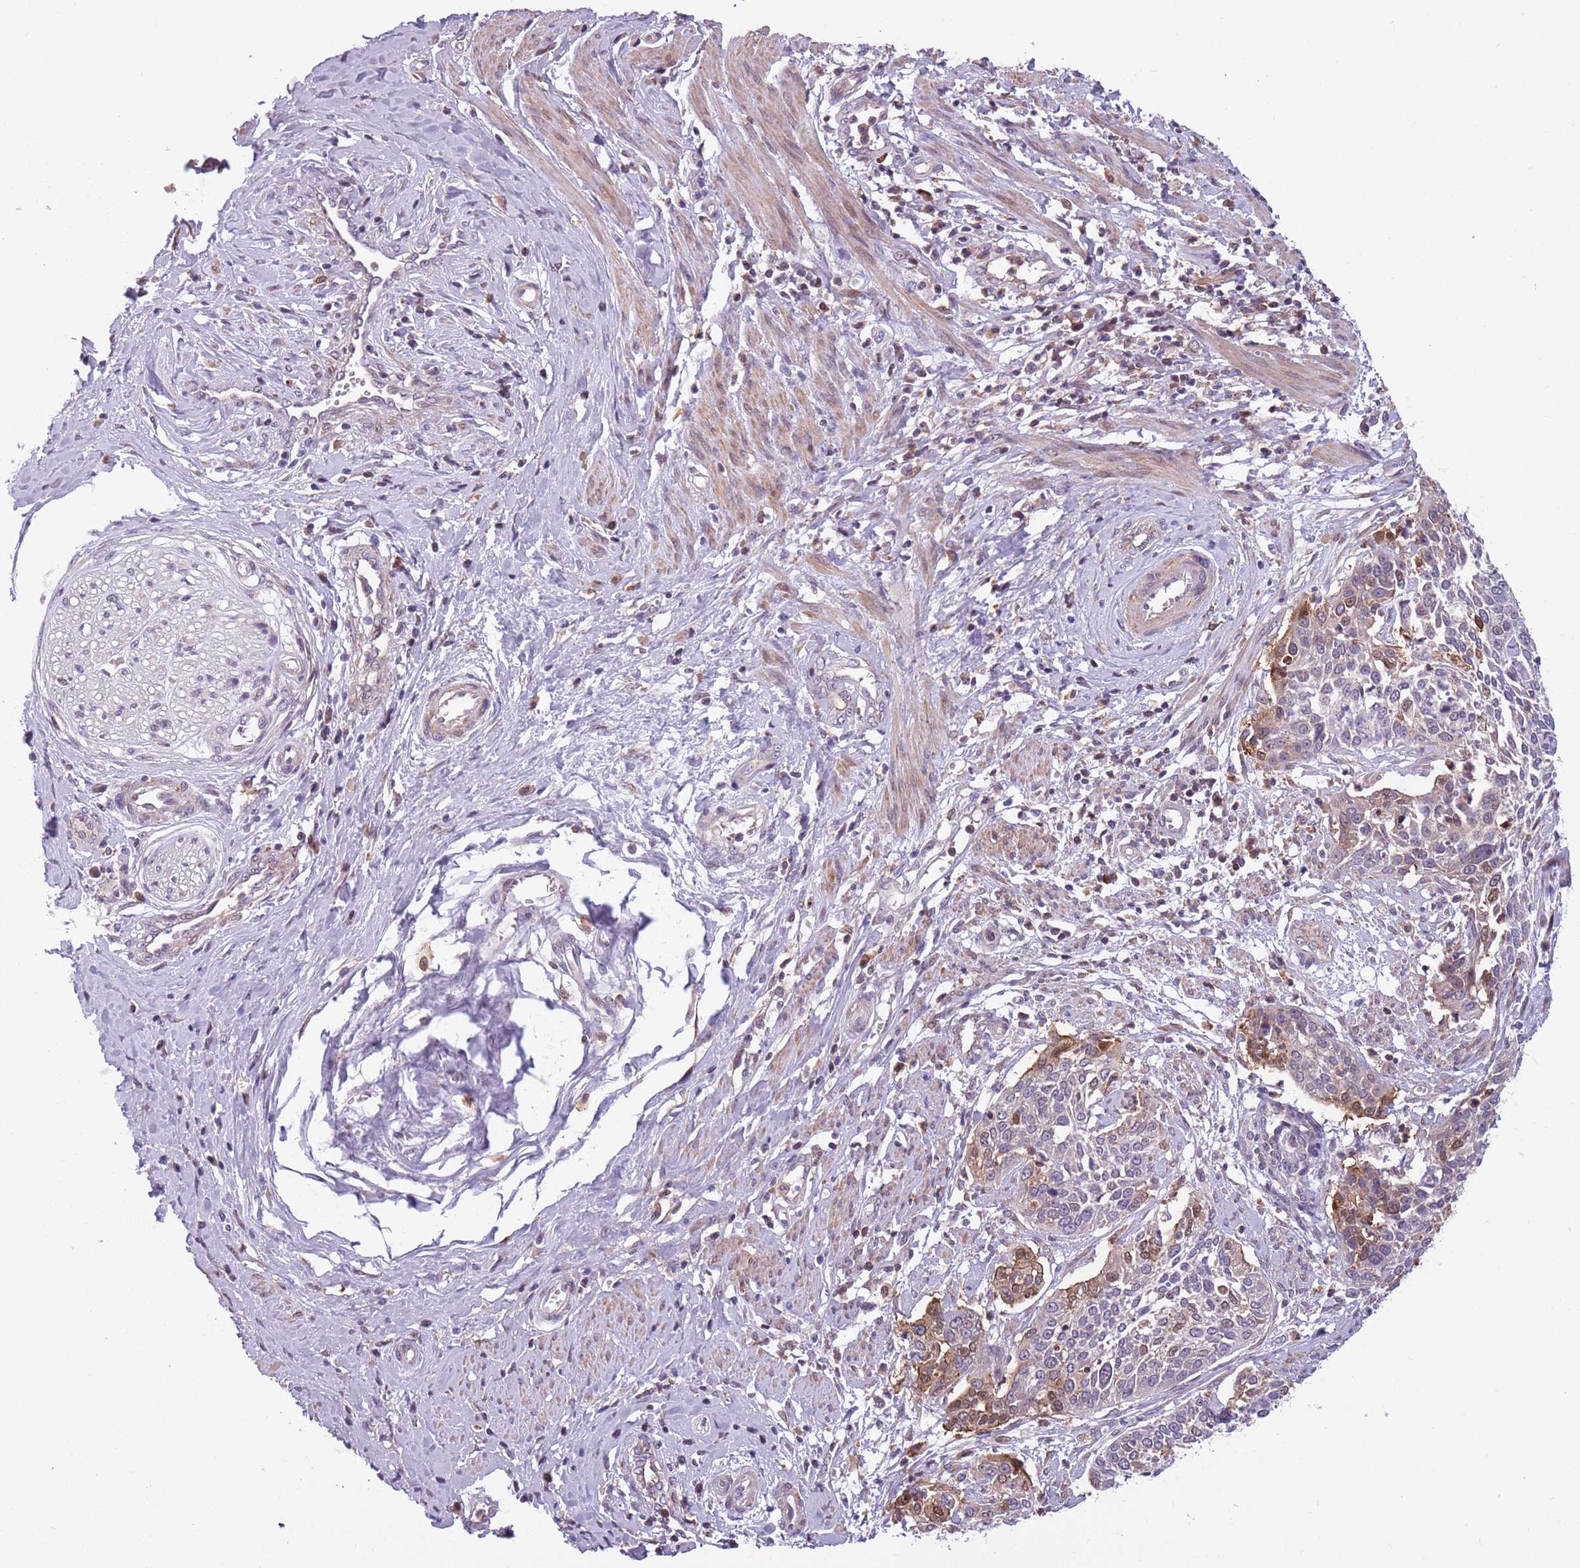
{"staining": {"intensity": "moderate", "quantity": "<25%", "location": "cytoplasmic/membranous,nuclear"}, "tissue": "cervical cancer", "cell_type": "Tumor cells", "image_type": "cancer", "snomed": [{"axis": "morphology", "description": "Squamous cell carcinoma, NOS"}, {"axis": "topography", "description": "Cervix"}], "caption": "About <25% of tumor cells in cervical cancer show moderate cytoplasmic/membranous and nuclear protein staining as visualized by brown immunohistochemical staining.", "gene": "JAML", "patient": {"sex": "female", "age": 44}}